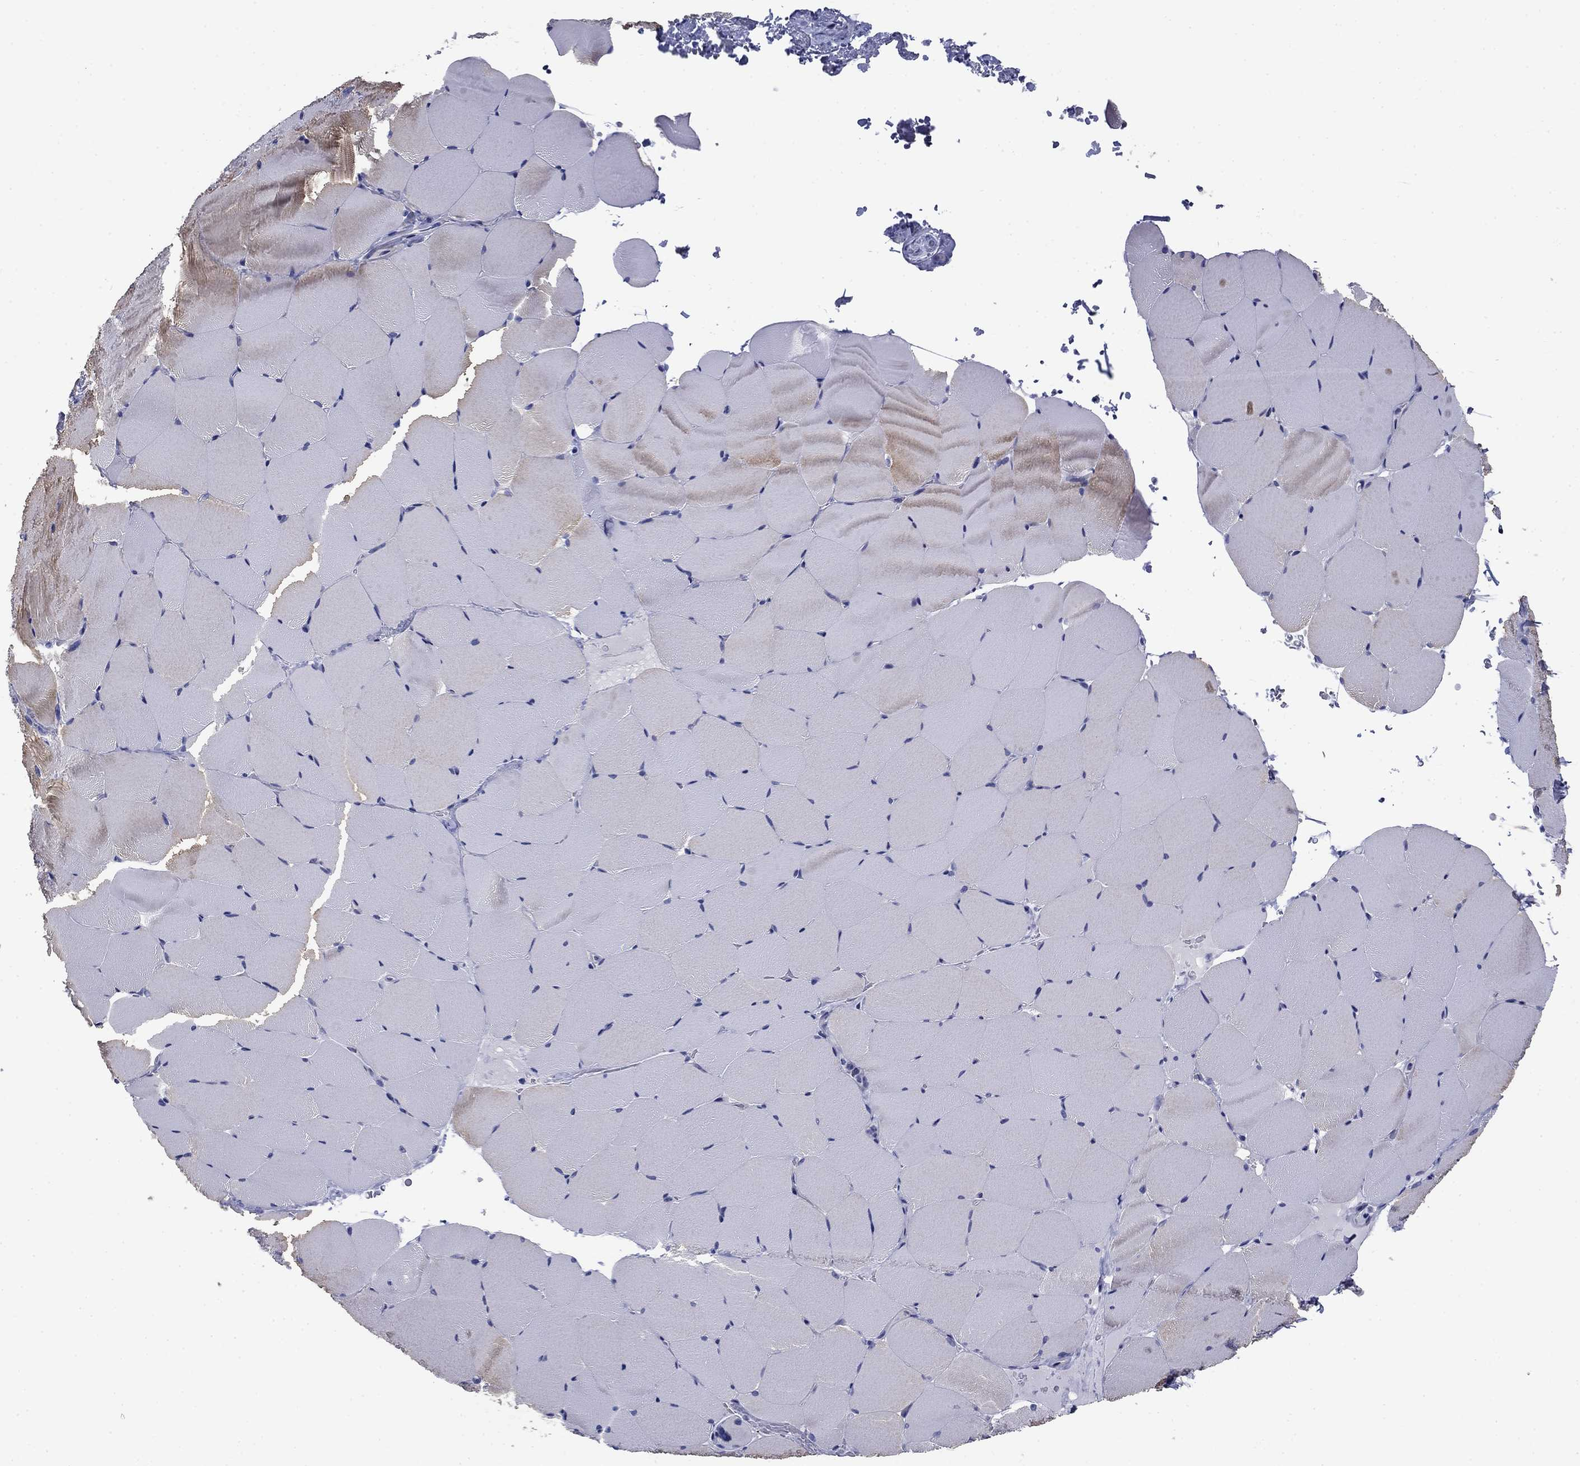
{"staining": {"intensity": "negative", "quantity": "none", "location": "none"}, "tissue": "skeletal muscle", "cell_type": "Myocytes", "image_type": "normal", "snomed": [{"axis": "morphology", "description": "Normal tissue, NOS"}, {"axis": "topography", "description": "Skeletal muscle"}], "caption": "IHC micrograph of normal skeletal muscle: skeletal muscle stained with DAB (3,3'-diaminobenzidine) demonstrates no significant protein positivity in myocytes.", "gene": "PRKCG", "patient": {"sex": "female", "age": 37}}